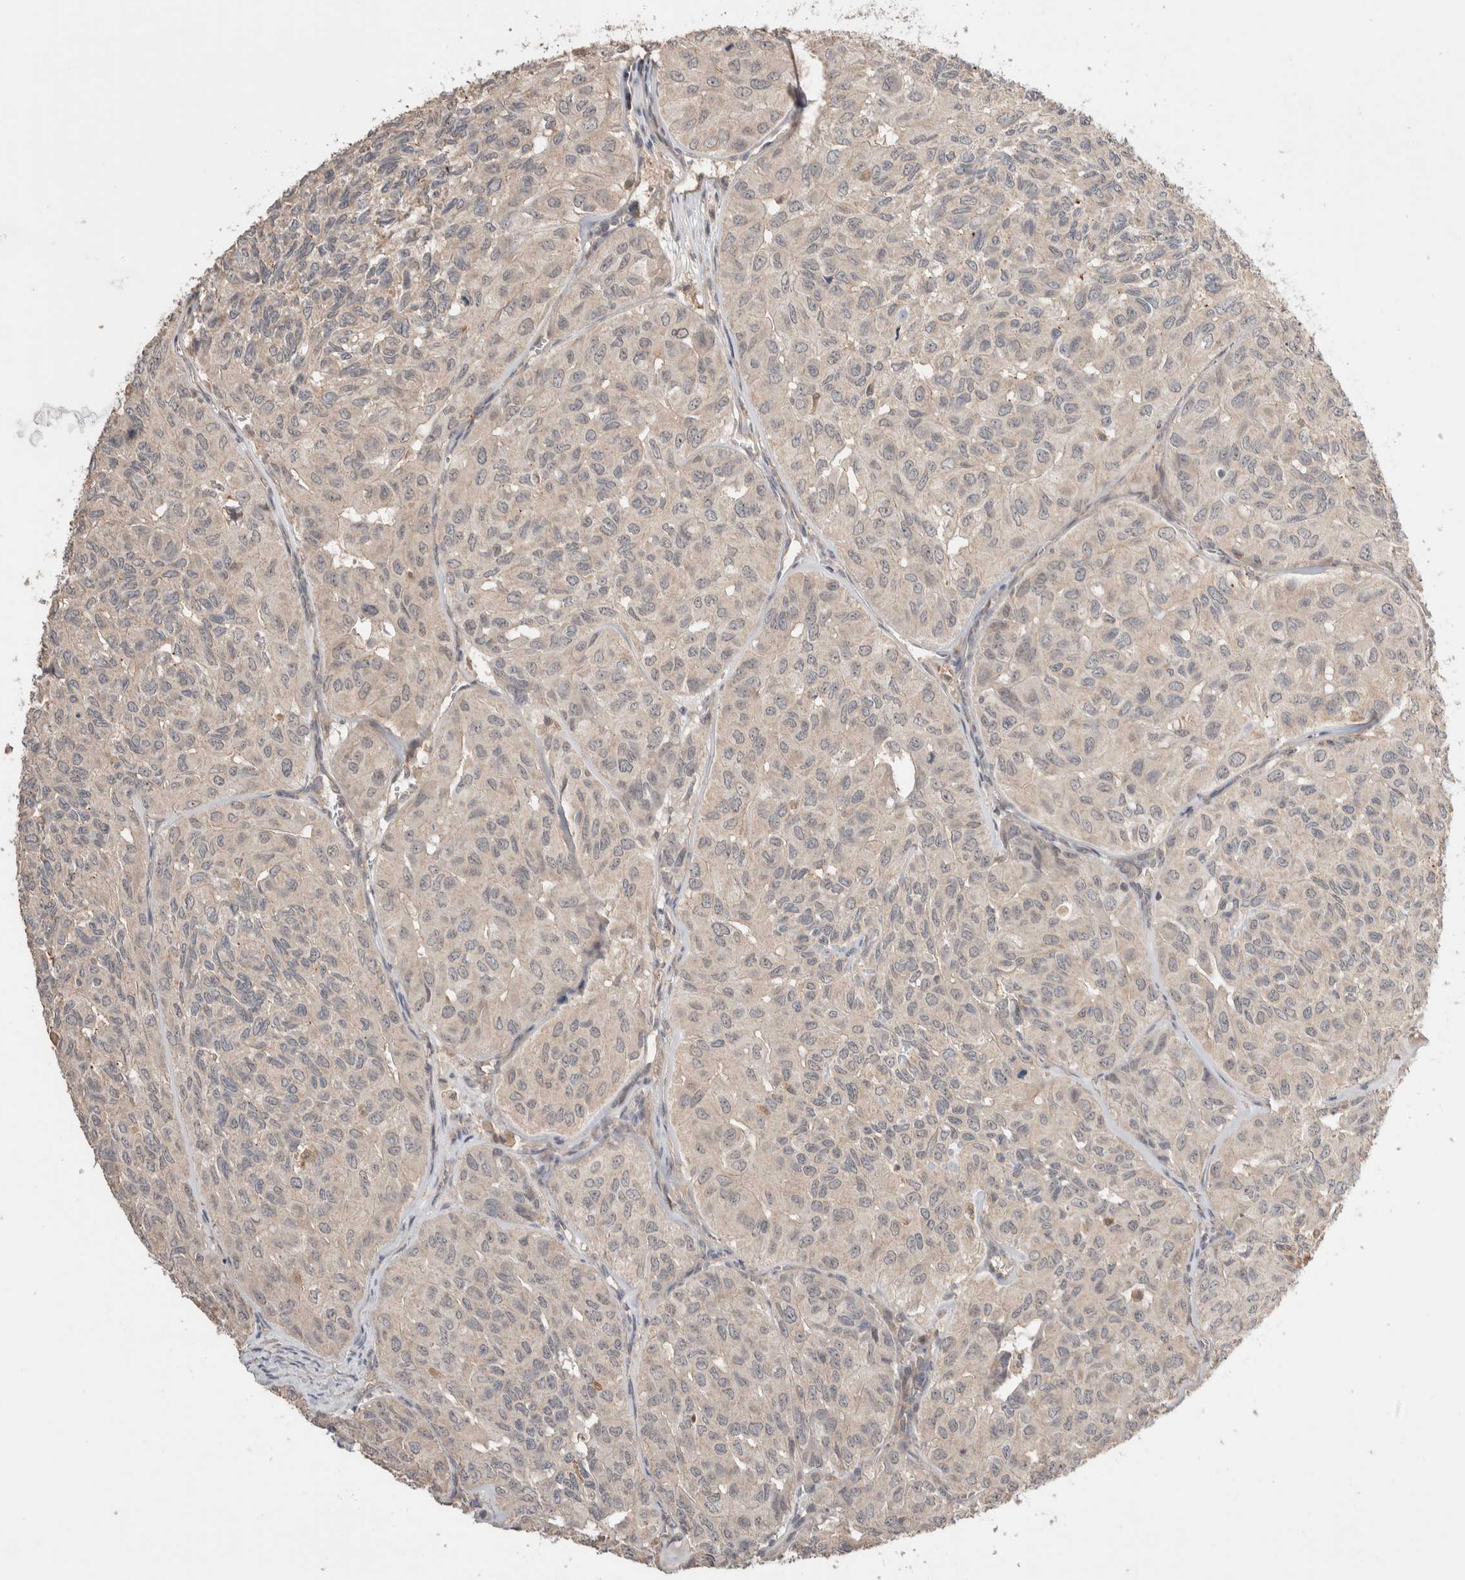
{"staining": {"intensity": "negative", "quantity": "none", "location": "none"}, "tissue": "head and neck cancer", "cell_type": "Tumor cells", "image_type": "cancer", "snomed": [{"axis": "morphology", "description": "Adenocarcinoma, NOS"}, {"axis": "topography", "description": "Salivary gland, NOS"}, {"axis": "topography", "description": "Head-Neck"}], "caption": "Tumor cells are negative for protein expression in human head and neck adenocarcinoma.", "gene": "WDR91", "patient": {"sex": "female", "age": 76}}